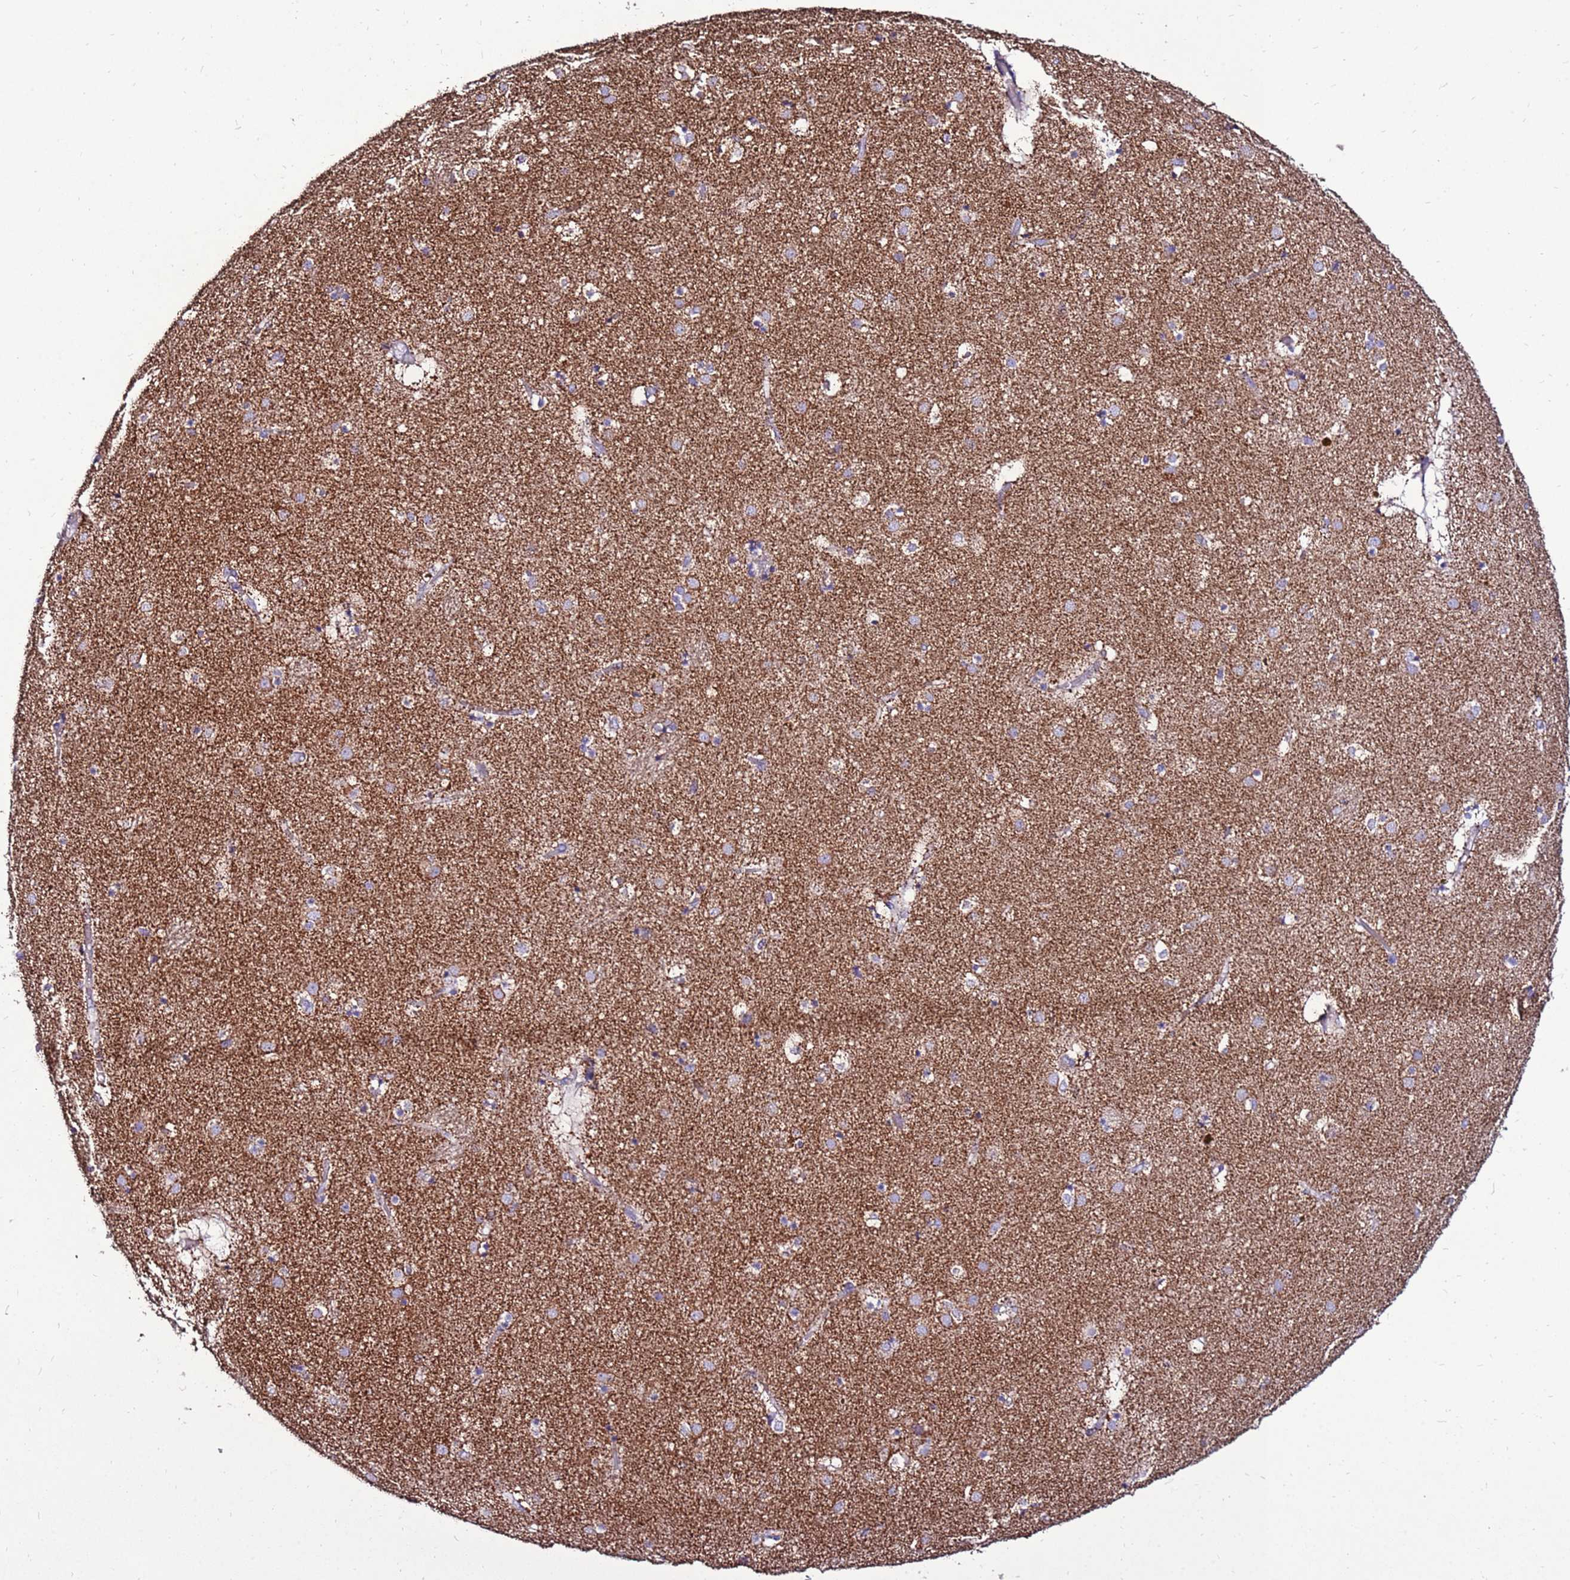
{"staining": {"intensity": "negative", "quantity": "none", "location": "none"}, "tissue": "caudate", "cell_type": "Glial cells", "image_type": "normal", "snomed": [{"axis": "morphology", "description": "Normal tissue, NOS"}, {"axis": "topography", "description": "Lateral ventricle wall"}], "caption": "Immunohistochemical staining of benign caudate demonstrates no significant expression in glial cells.", "gene": "TMEM106C", "patient": {"sex": "male", "age": 70}}